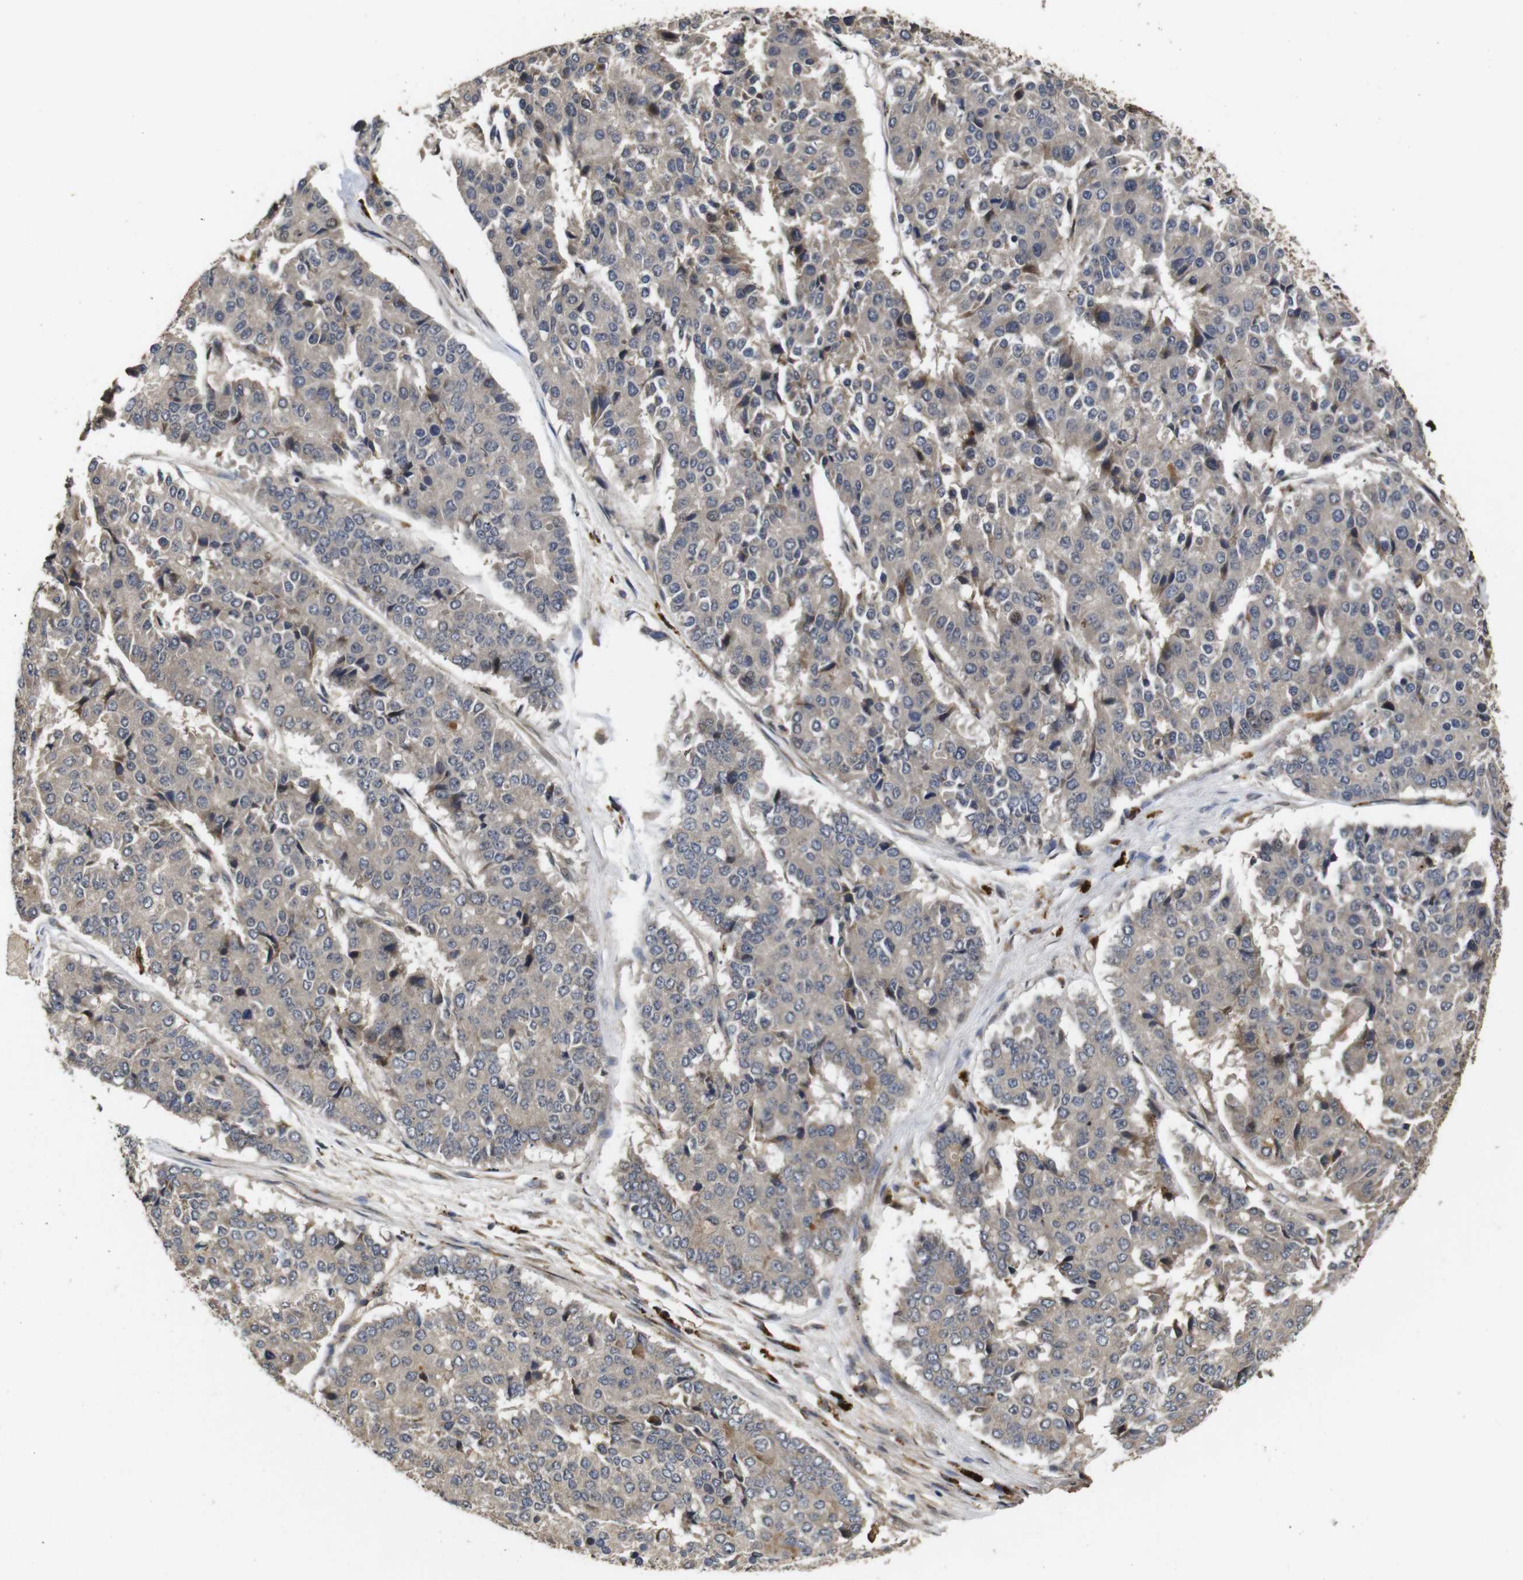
{"staining": {"intensity": "weak", "quantity": "<25%", "location": "cytoplasmic/membranous"}, "tissue": "pancreatic cancer", "cell_type": "Tumor cells", "image_type": "cancer", "snomed": [{"axis": "morphology", "description": "Adenocarcinoma, NOS"}, {"axis": "topography", "description": "Pancreas"}], "caption": "Immunohistochemistry (IHC) image of neoplastic tissue: pancreatic cancer (adenocarcinoma) stained with DAB (3,3'-diaminobenzidine) displays no significant protein expression in tumor cells. The staining is performed using DAB brown chromogen with nuclei counter-stained in using hematoxylin.", "gene": "PTPN14", "patient": {"sex": "male", "age": 50}}